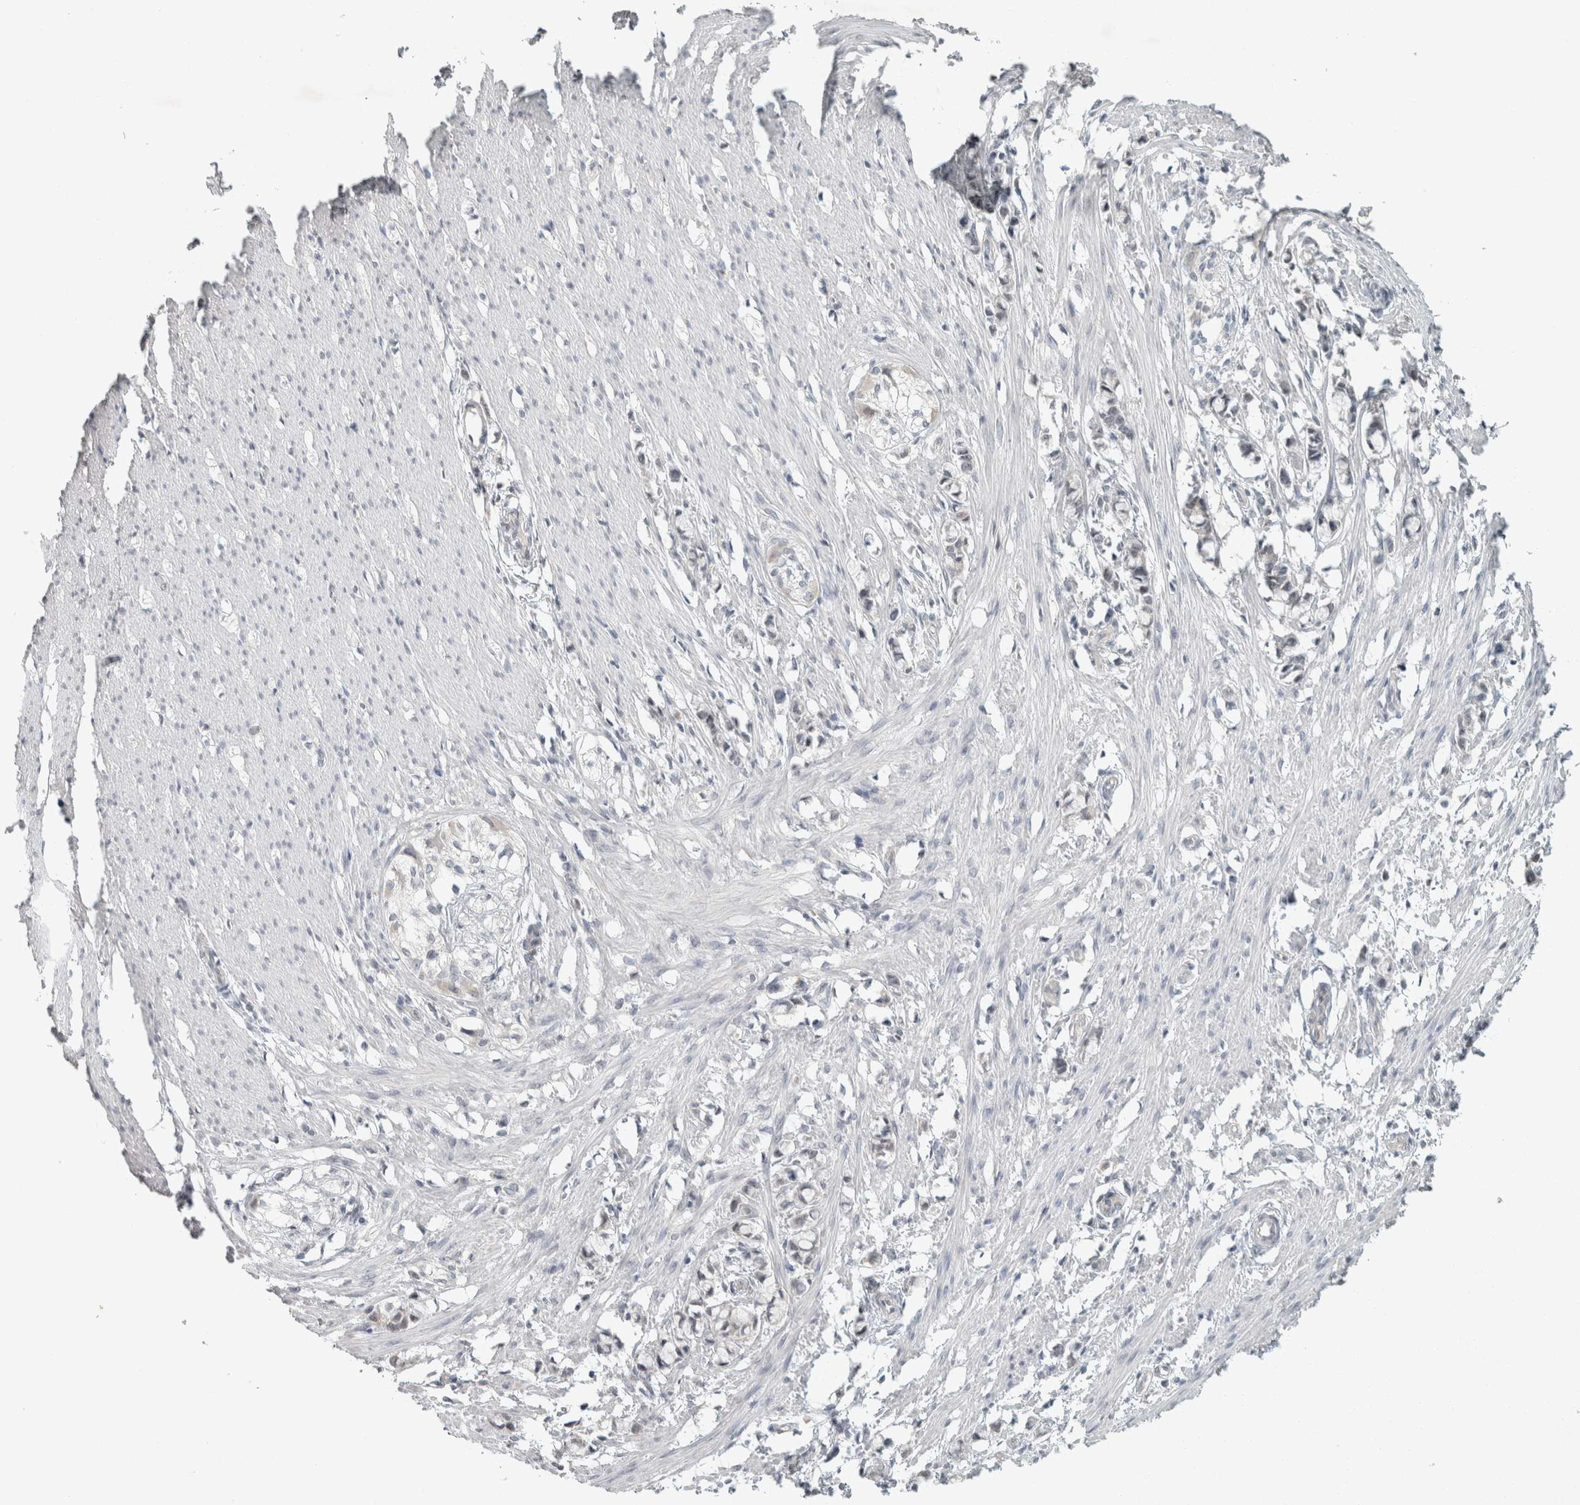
{"staining": {"intensity": "negative", "quantity": "none", "location": "none"}, "tissue": "smooth muscle", "cell_type": "Smooth muscle cells", "image_type": "normal", "snomed": [{"axis": "morphology", "description": "Normal tissue, NOS"}, {"axis": "morphology", "description": "Adenocarcinoma, NOS"}, {"axis": "topography", "description": "Smooth muscle"}, {"axis": "topography", "description": "Colon"}], "caption": "This image is of benign smooth muscle stained with immunohistochemistry to label a protein in brown with the nuclei are counter-stained blue. There is no expression in smooth muscle cells.", "gene": "TRIT1", "patient": {"sex": "male", "age": 14}}